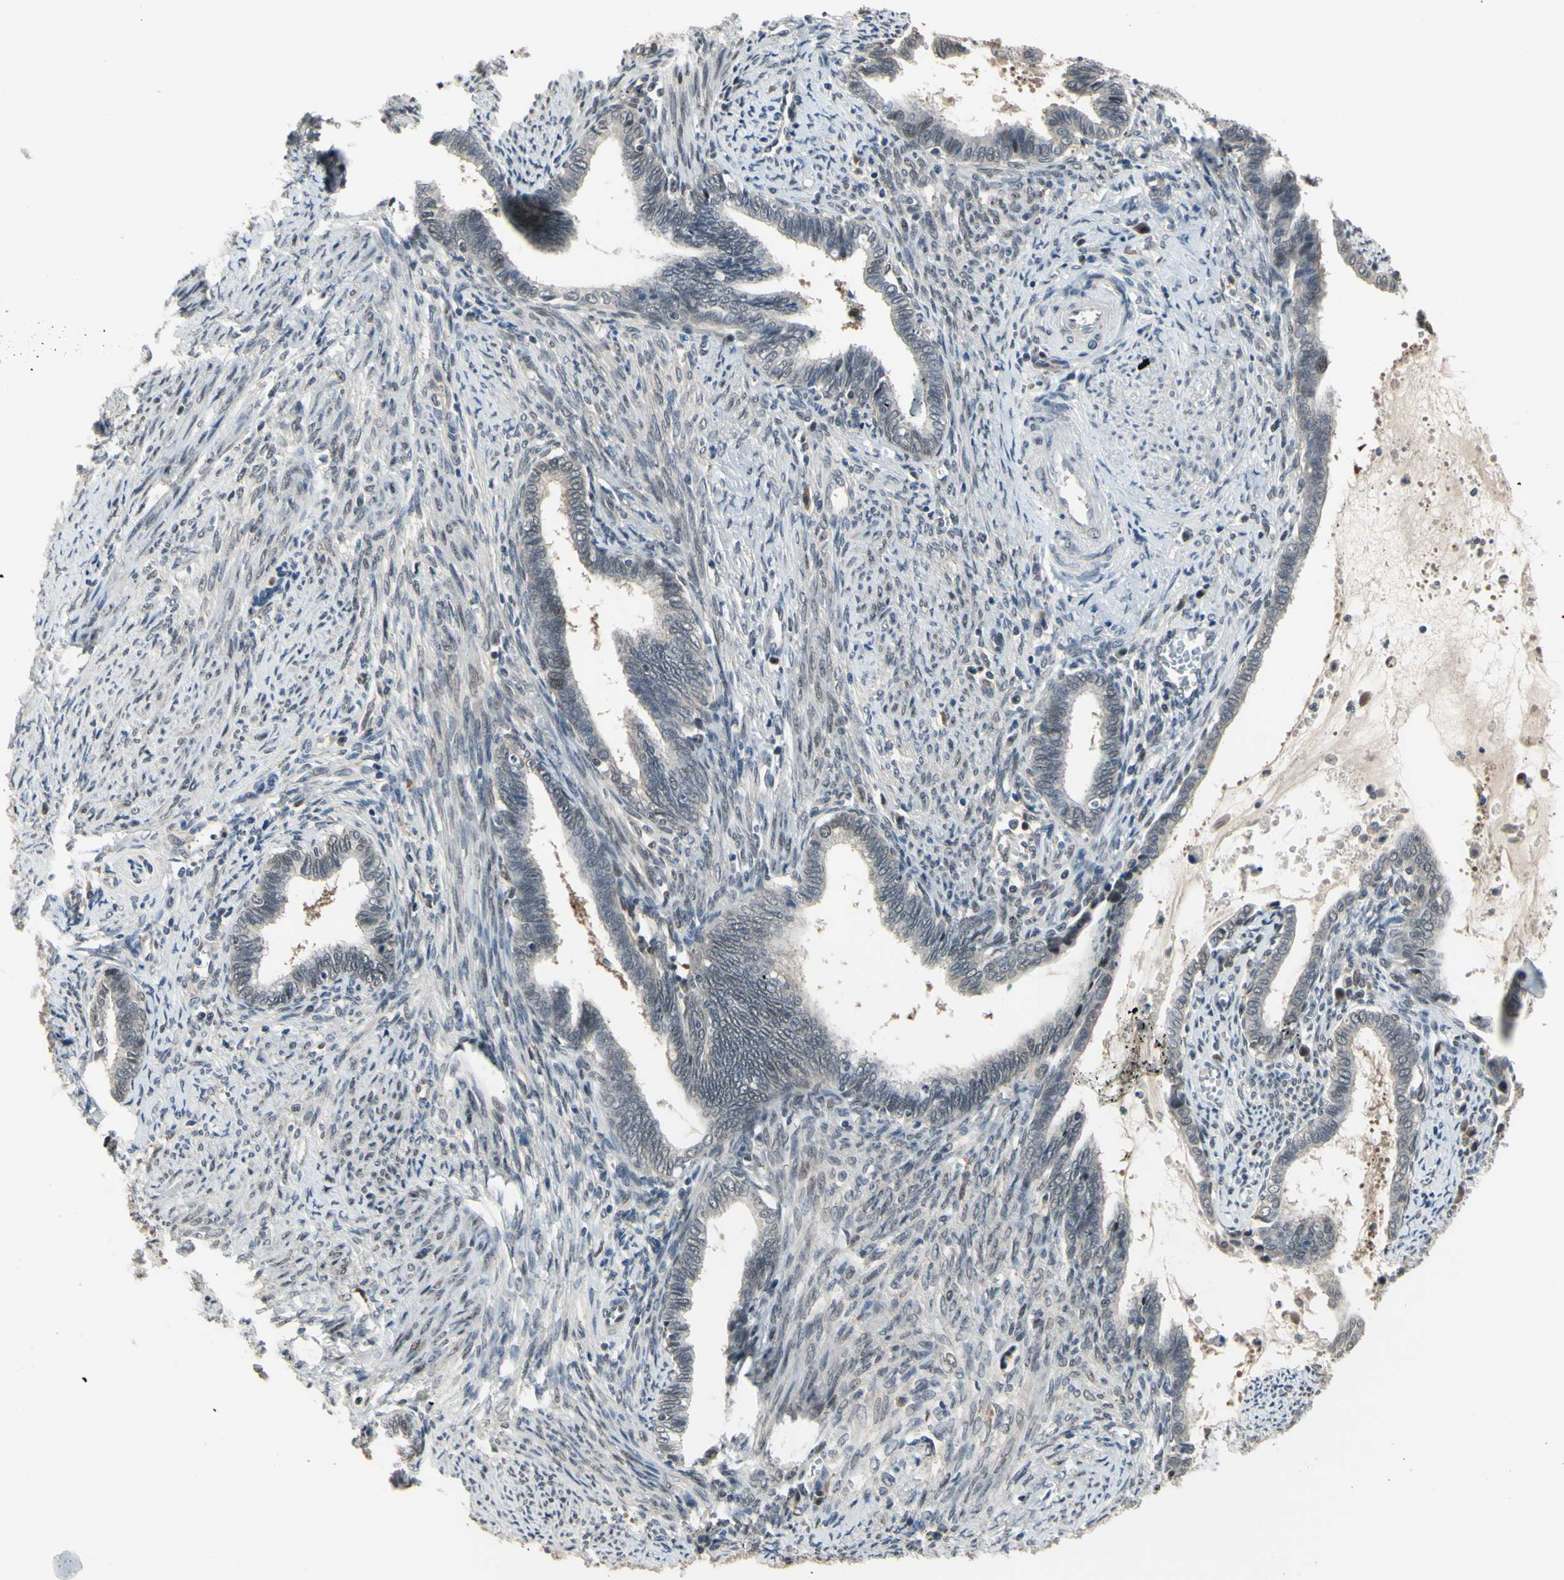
{"staining": {"intensity": "weak", "quantity": "<25%", "location": "nuclear"}, "tissue": "cervical cancer", "cell_type": "Tumor cells", "image_type": "cancer", "snomed": [{"axis": "morphology", "description": "Adenocarcinoma, NOS"}, {"axis": "topography", "description": "Cervix"}], "caption": "DAB immunohistochemical staining of adenocarcinoma (cervical) reveals no significant staining in tumor cells. (Immunohistochemistry, brightfield microscopy, high magnification).", "gene": "HSPA4", "patient": {"sex": "female", "age": 44}}